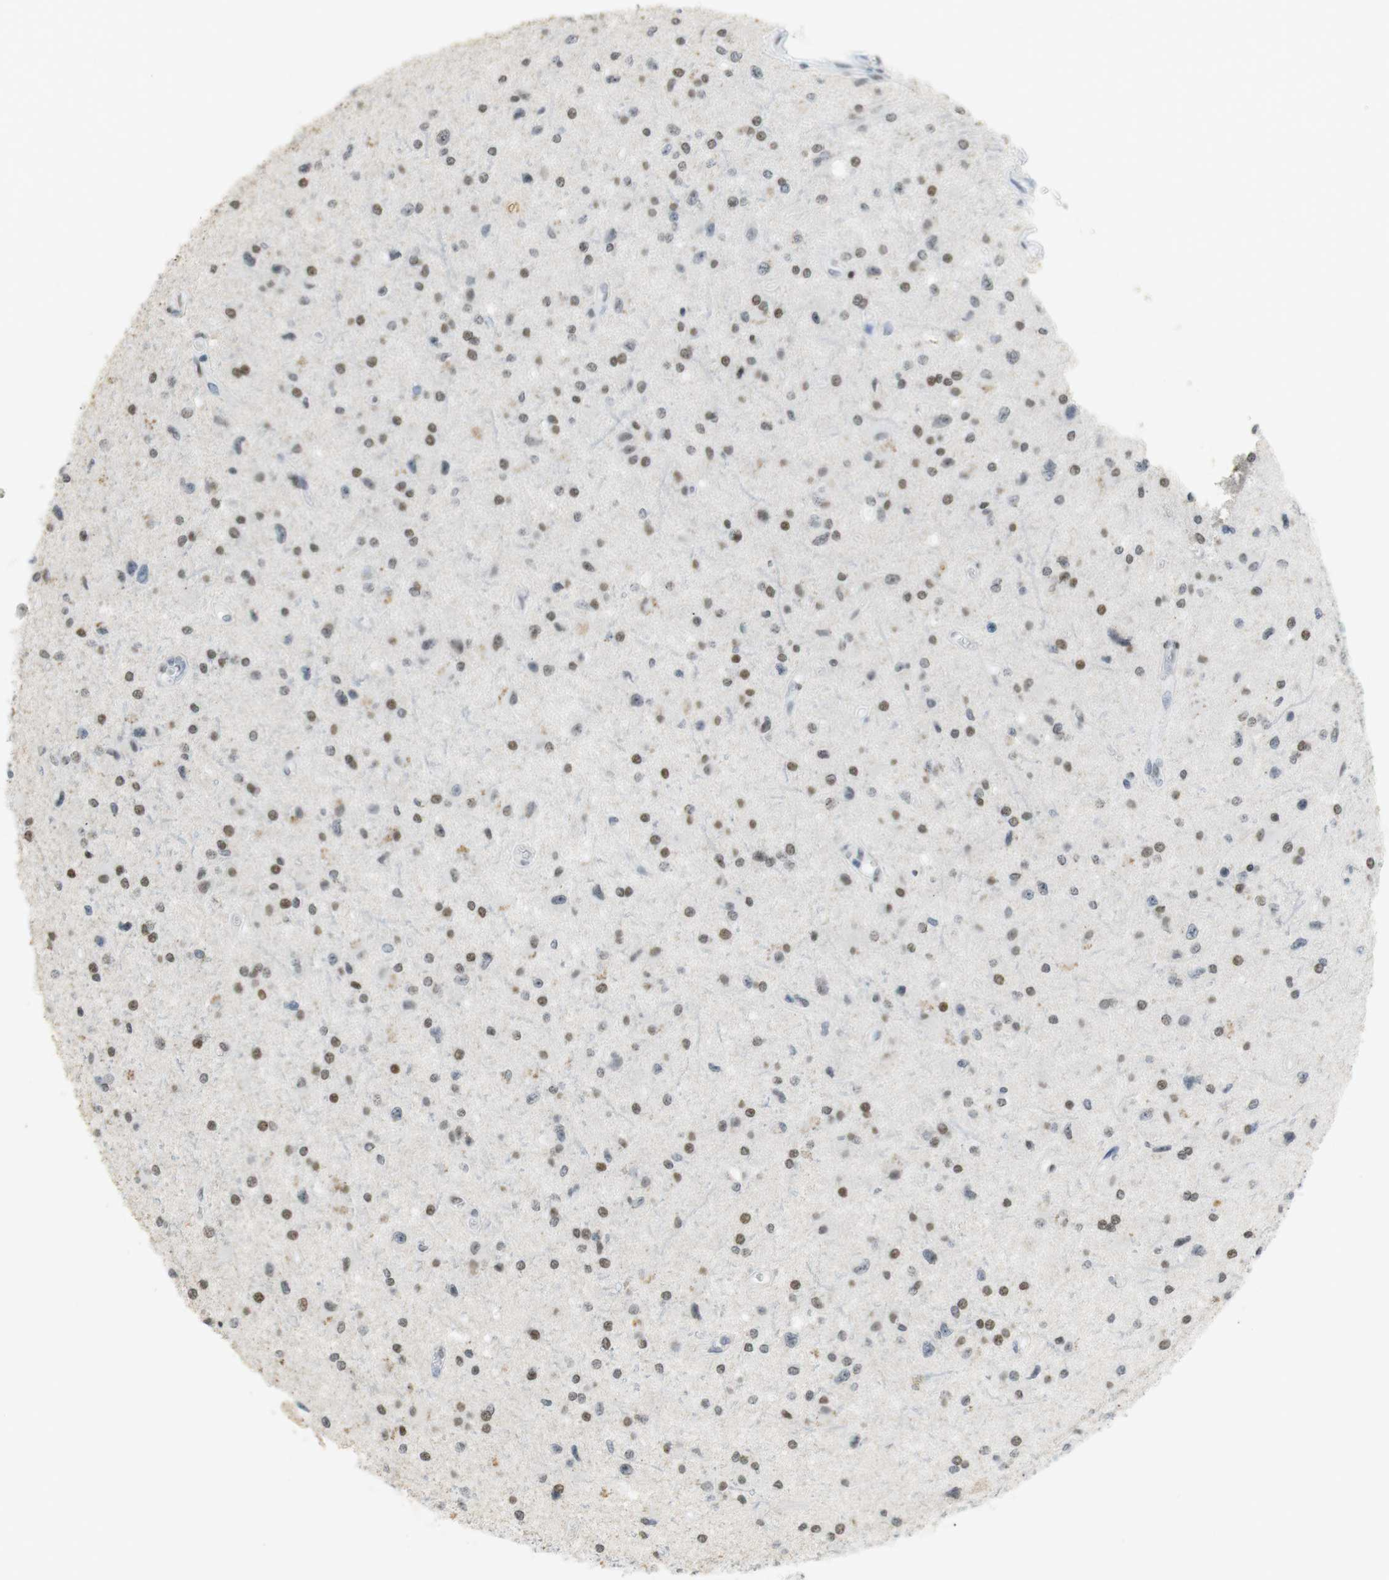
{"staining": {"intensity": "strong", "quantity": ">75%", "location": "nuclear"}, "tissue": "glioma", "cell_type": "Tumor cells", "image_type": "cancer", "snomed": [{"axis": "morphology", "description": "Glioma, malignant, Low grade"}, {"axis": "topography", "description": "Brain"}], "caption": "Malignant glioma (low-grade) tissue shows strong nuclear positivity in approximately >75% of tumor cells", "gene": "BMI1", "patient": {"sex": "male", "age": 58}}